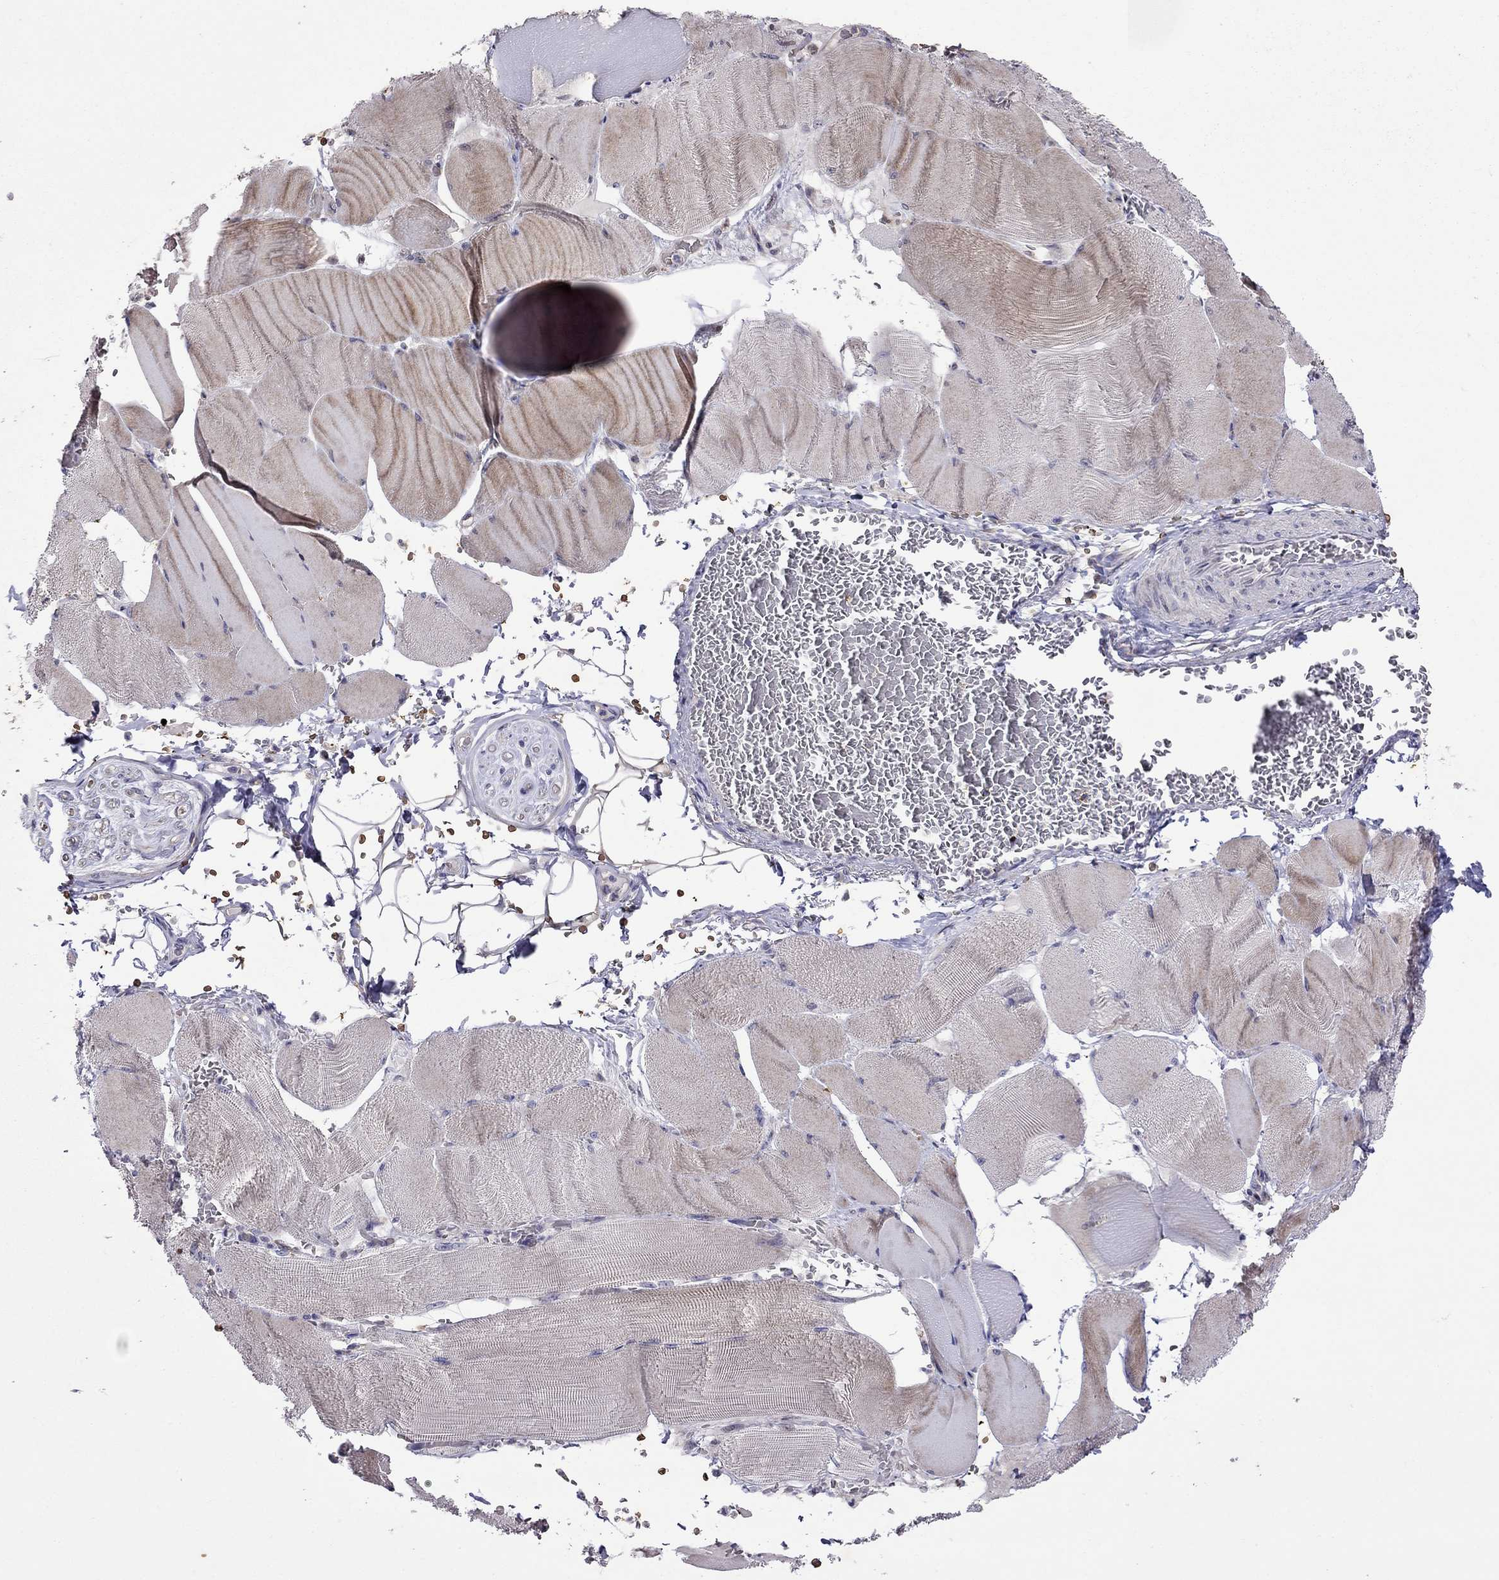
{"staining": {"intensity": "moderate", "quantity": "<25%", "location": "cytoplasmic/membranous"}, "tissue": "skeletal muscle", "cell_type": "Myocytes", "image_type": "normal", "snomed": [{"axis": "morphology", "description": "Normal tissue, NOS"}, {"axis": "topography", "description": "Skeletal muscle"}], "caption": "This micrograph displays unremarkable skeletal muscle stained with IHC to label a protein in brown. The cytoplasmic/membranous of myocytes show moderate positivity for the protein. Nuclei are counter-stained blue.", "gene": "ADAM28", "patient": {"sex": "male", "age": 56}}